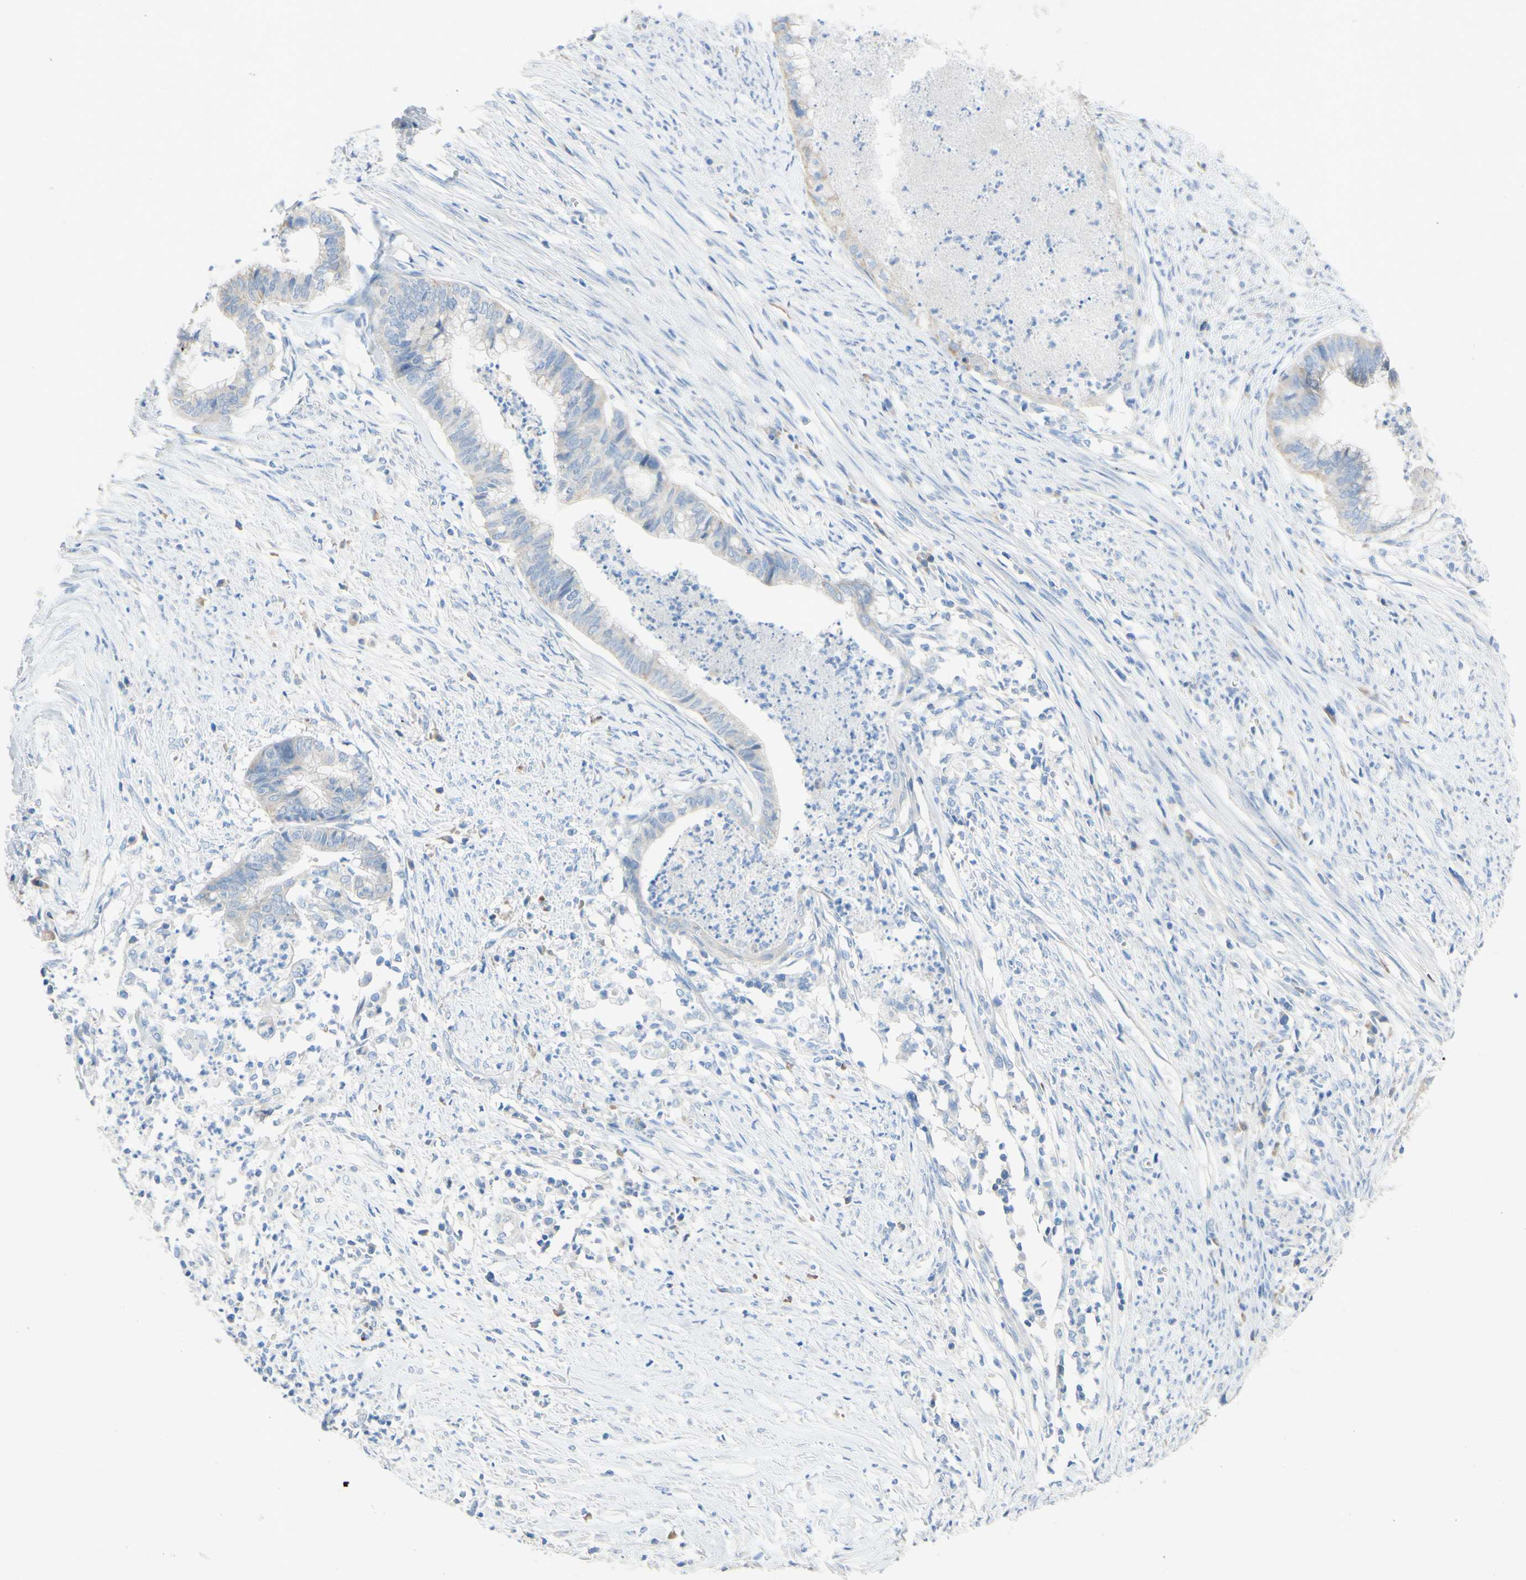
{"staining": {"intensity": "negative", "quantity": "none", "location": "none"}, "tissue": "endometrial cancer", "cell_type": "Tumor cells", "image_type": "cancer", "snomed": [{"axis": "morphology", "description": "Necrosis, NOS"}, {"axis": "morphology", "description": "Adenocarcinoma, NOS"}, {"axis": "topography", "description": "Endometrium"}], "caption": "Tumor cells show no significant protein positivity in endometrial adenocarcinoma.", "gene": "ACADL", "patient": {"sex": "female", "age": 79}}